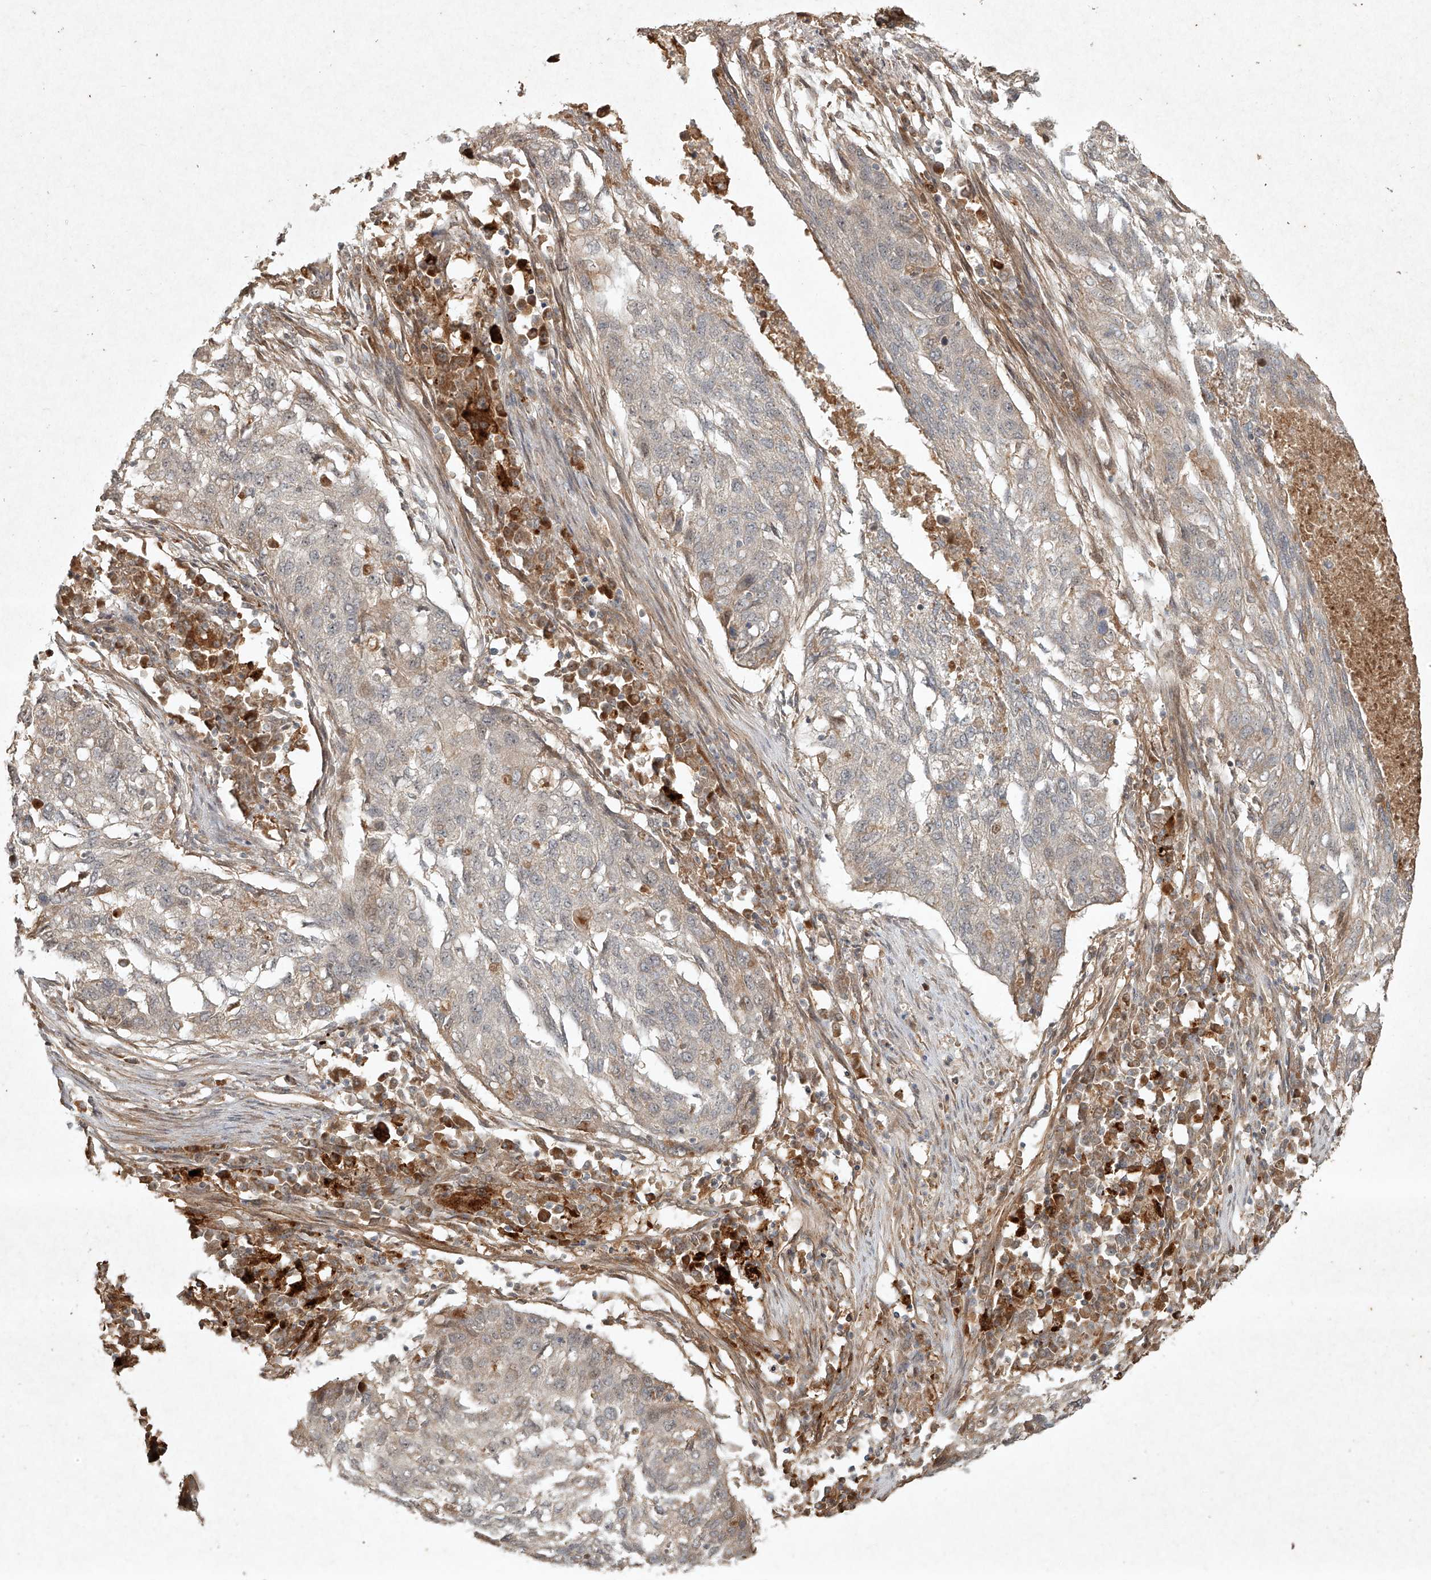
{"staining": {"intensity": "negative", "quantity": "none", "location": "none"}, "tissue": "lung cancer", "cell_type": "Tumor cells", "image_type": "cancer", "snomed": [{"axis": "morphology", "description": "Squamous cell carcinoma, NOS"}, {"axis": "topography", "description": "Lung"}], "caption": "Immunohistochemical staining of human squamous cell carcinoma (lung) displays no significant positivity in tumor cells.", "gene": "CYYR1", "patient": {"sex": "female", "age": 63}}